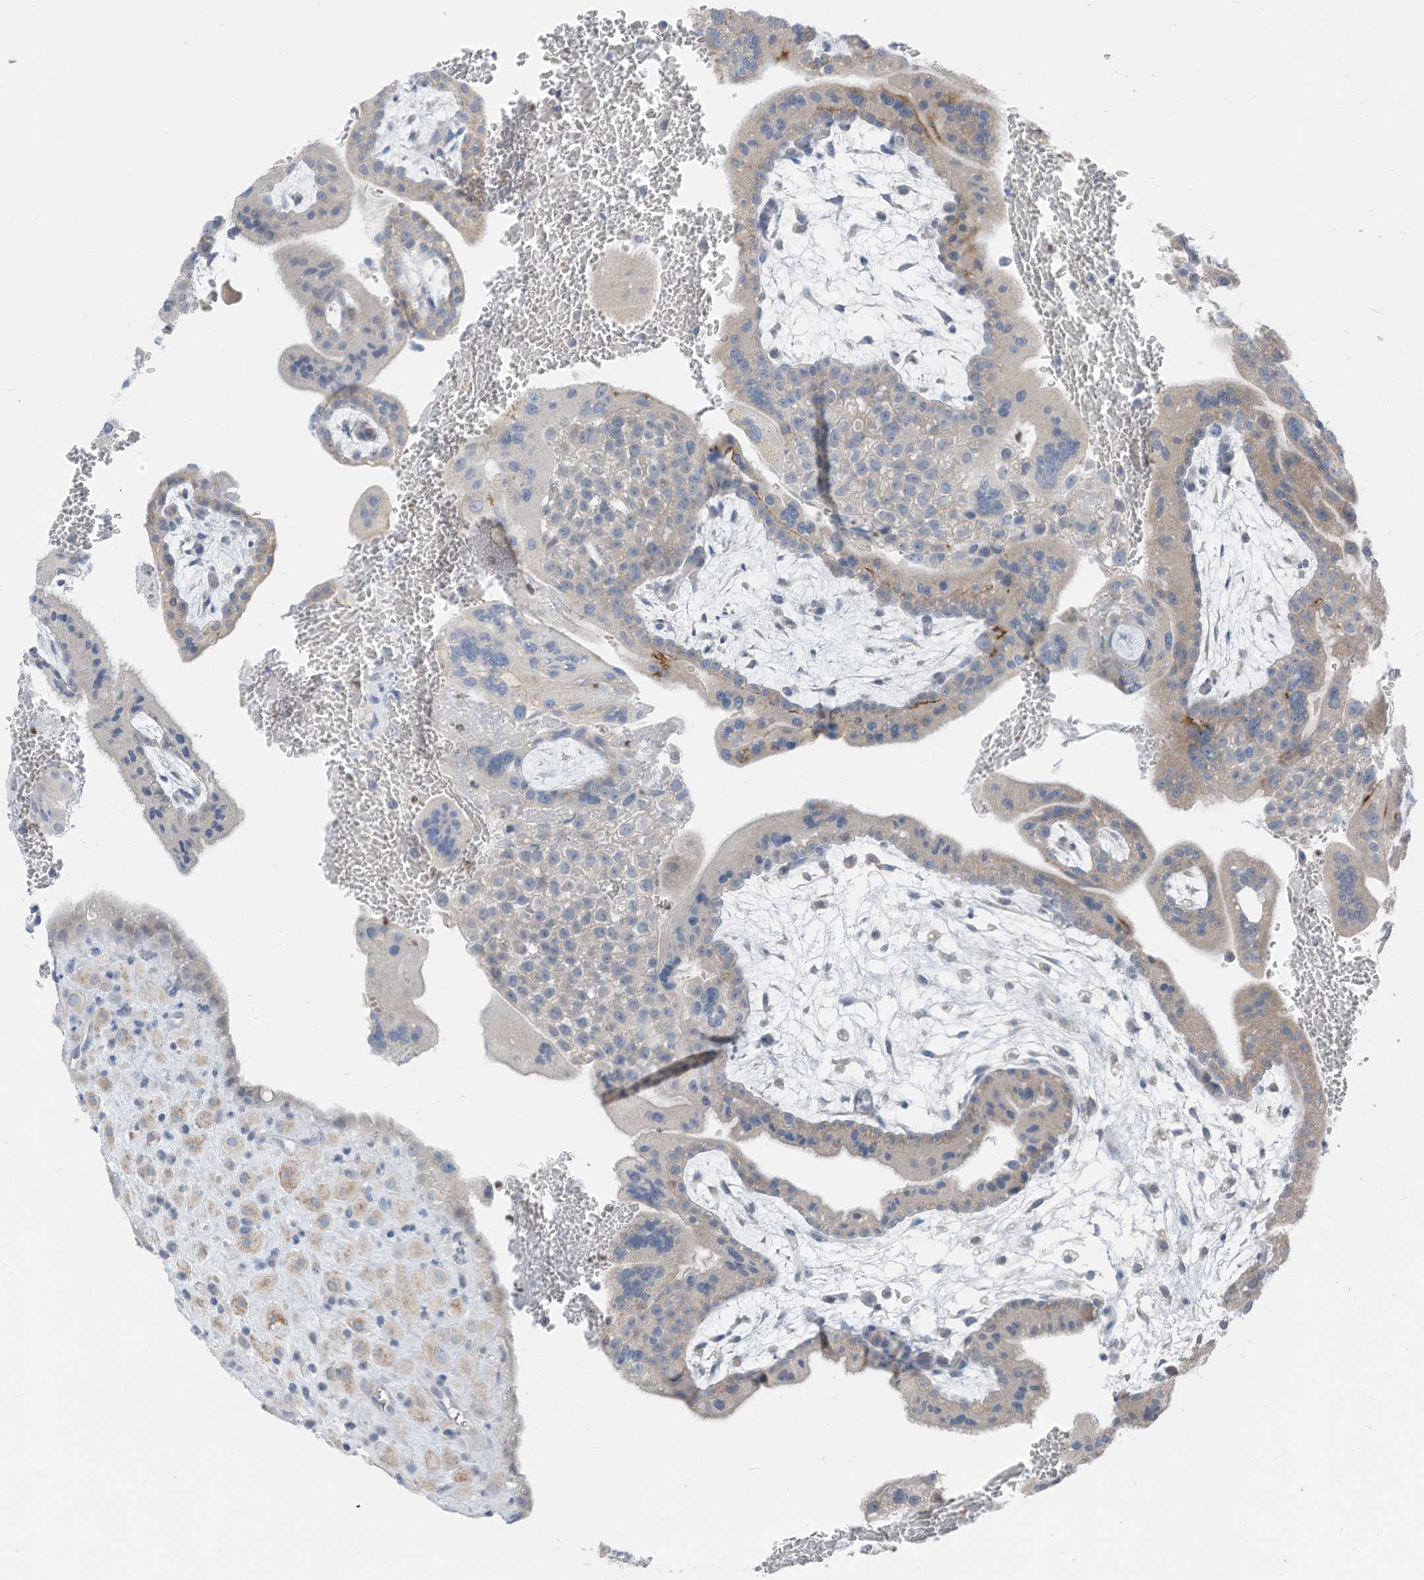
{"staining": {"intensity": "weak", "quantity": "<25%", "location": "cytoplasmic/membranous"}, "tissue": "placenta", "cell_type": "Decidual cells", "image_type": "normal", "snomed": [{"axis": "morphology", "description": "Normal tissue, NOS"}, {"axis": "topography", "description": "Placenta"}], "caption": "Histopathology image shows no protein expression in decidual cells of benign placenta. Nuclei are stained in blue.", "gene": "CHMP2B", "patient": {"sex": "female", "age": 35}}